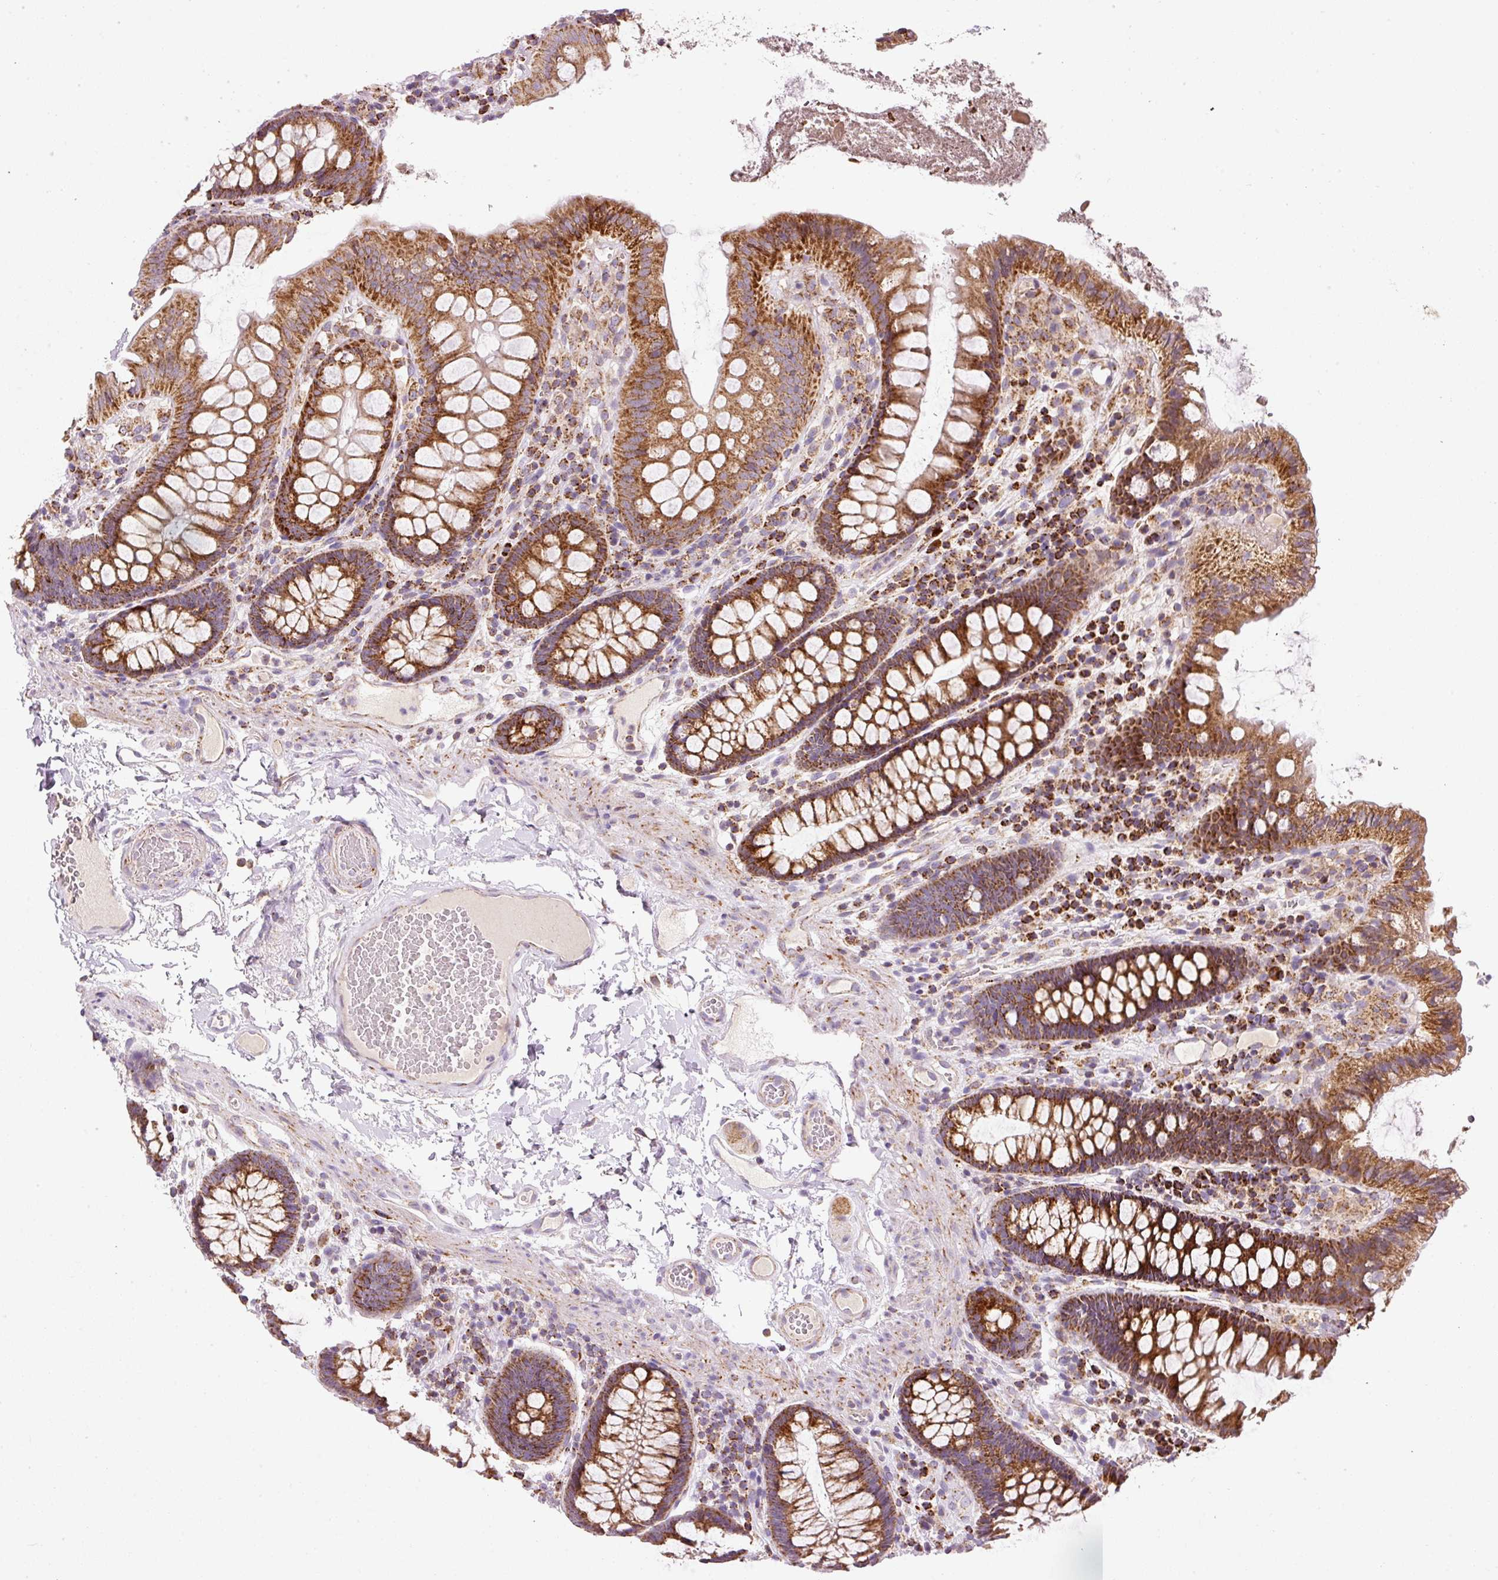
{"staining": {"intensity": "weak", "quantity": "25%-75%", "location": "cytoplasmic/membranous"}, "tissue": "colon", "cell_type": "Endothelial cells", "image_type": "normal", "snomed": [{"axis": "morphology", "description": "Normal tissue, NOS"}, {"axis": "topography", "description": "Colon"}], "caption": "Endothelial cells show low levels of weak cytoplasmic/membranous staining in about 25%-75% of cells in normal colon.", "gene": "FAM78B", "patient": {"sex": "male", "age": 84}}